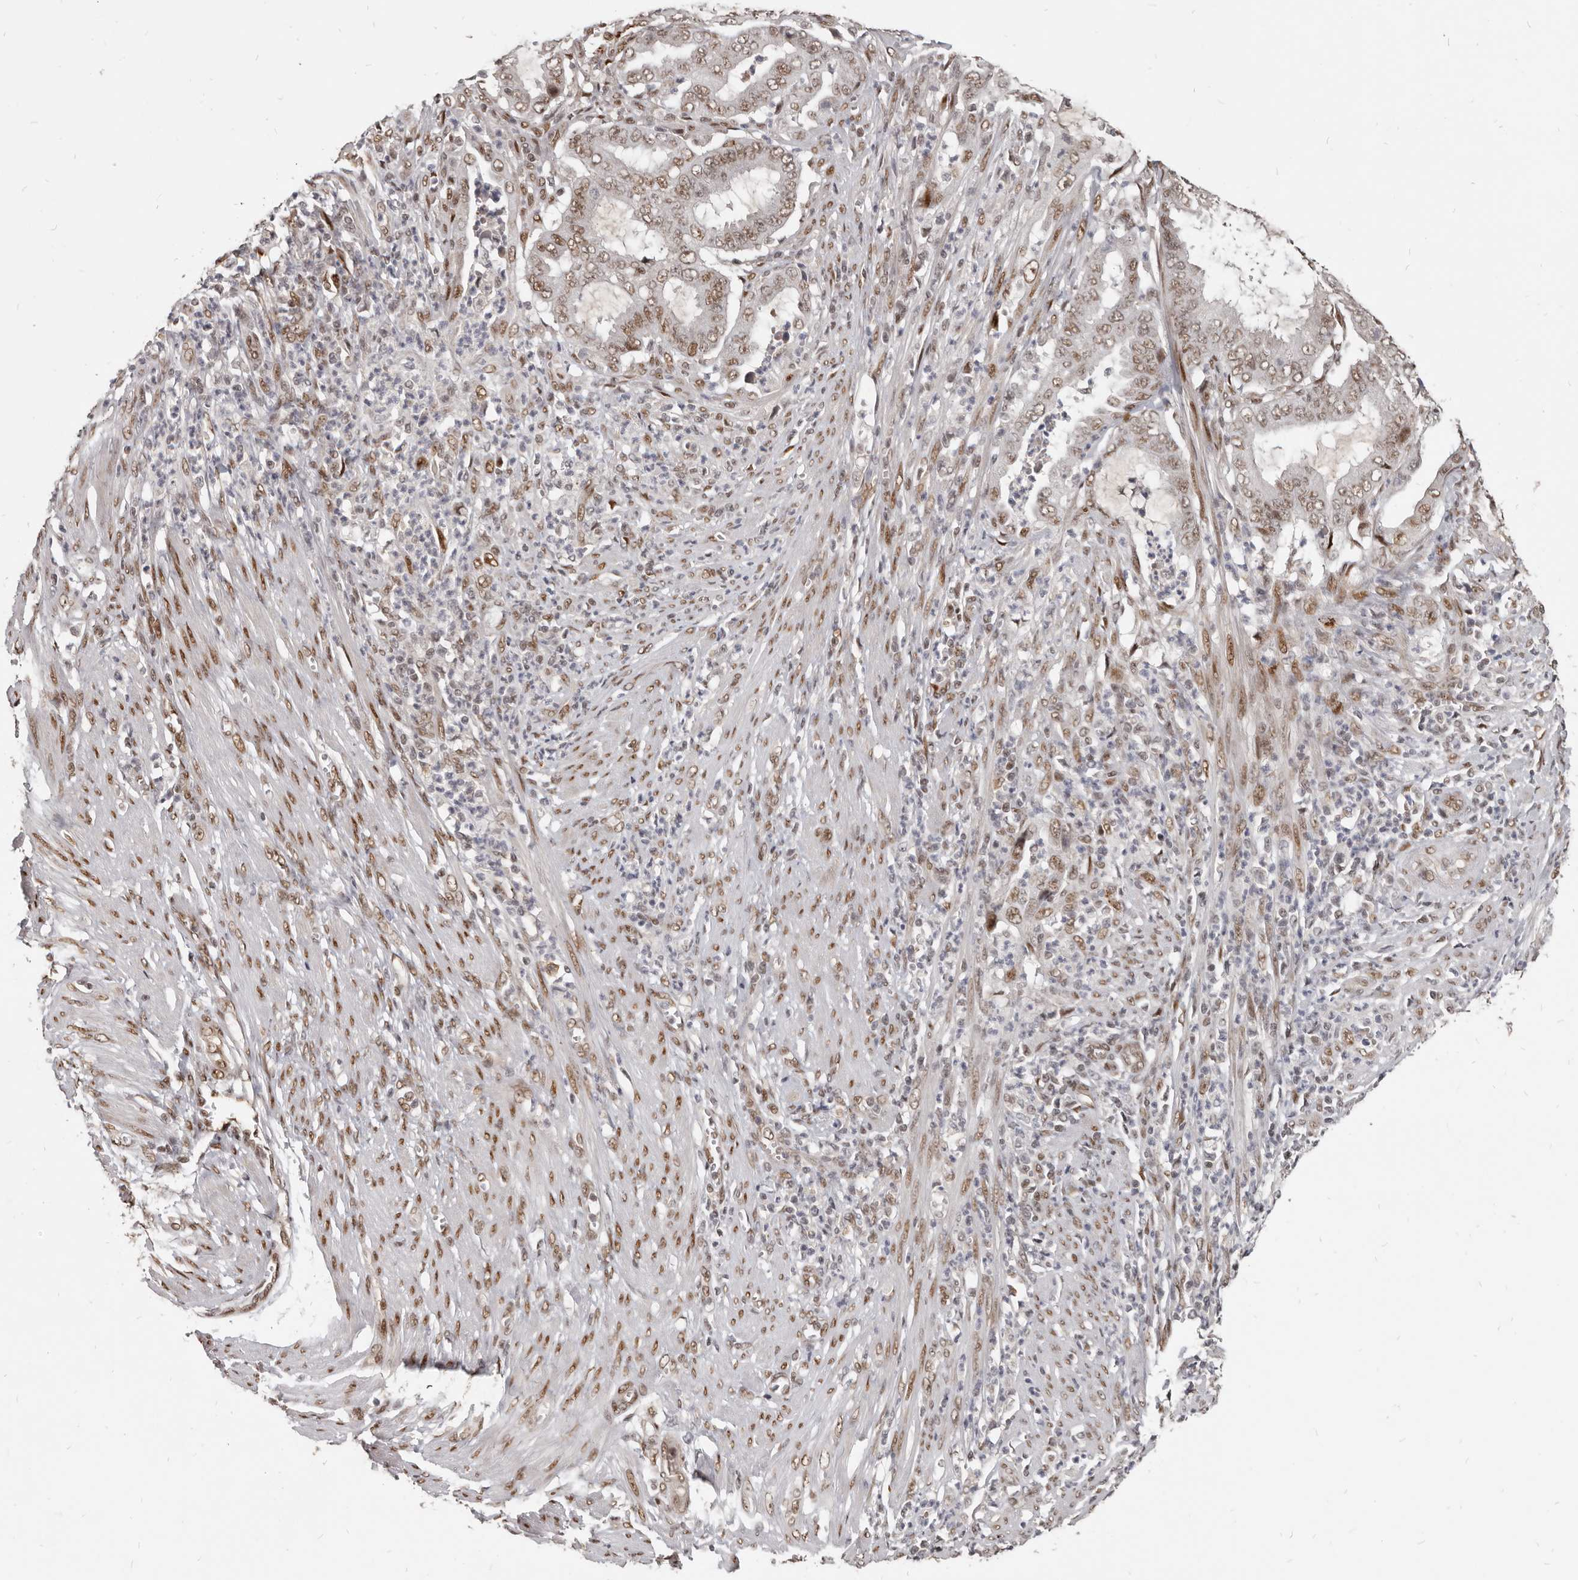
{"staining": {"intensity": "weak", "quantity": ">75%", "location": "nuclear"}, "tissue": "endometrial cancer", "cell_type": "Tumor cells", "image_type": "cancer", "snomed": [{"axis": "morphology", "description": "Adenocarcinoma, NOS"}, {"axis": "topography", "description": "Endometrium"}], "caption": "Protein expression analysis of endometrial cancer displays weak nuclear expression in about >75% of tumor cells. (IHC, brightfield microscopy, high magnification).", "gene": "ATF5", "patient": {"sex": "female", "age": 51}}